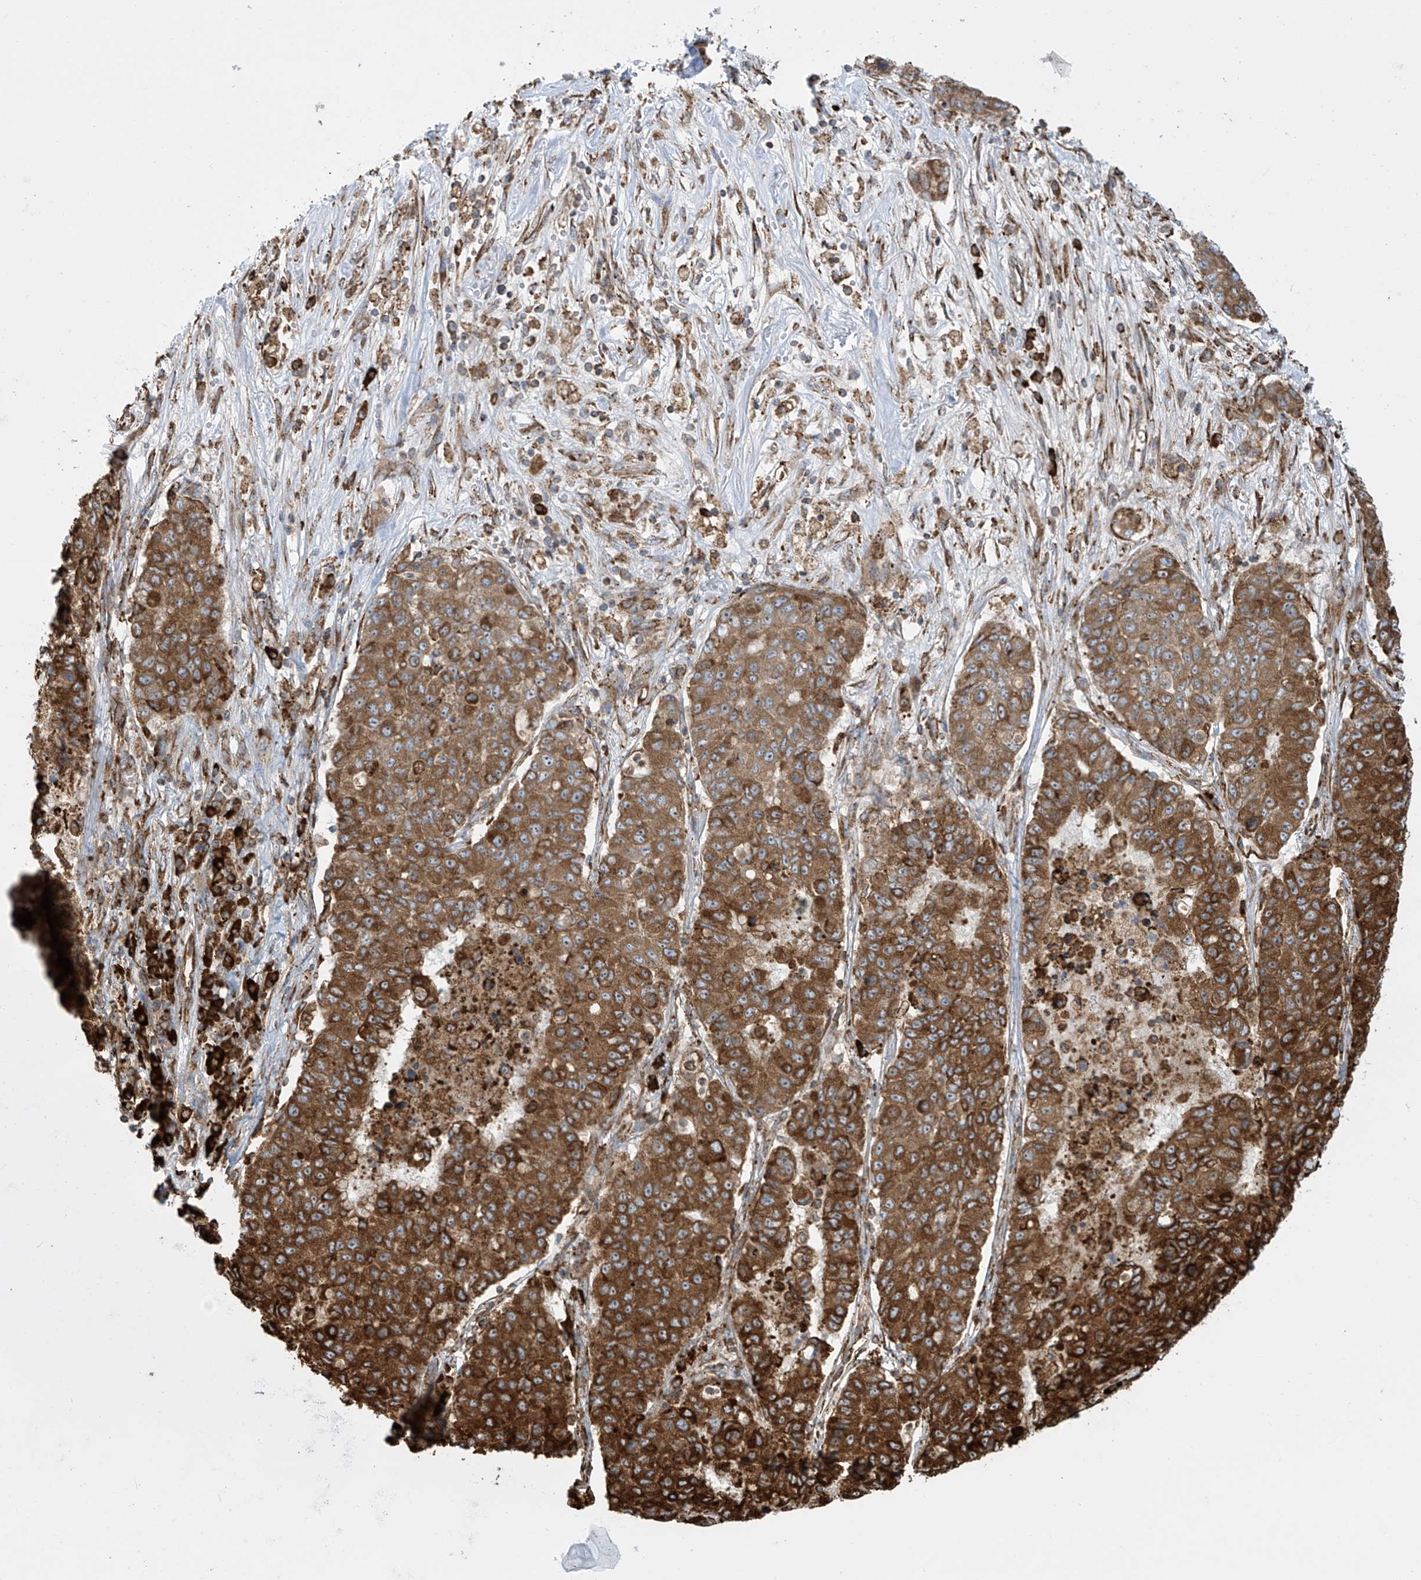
{"staining": {"intensity": "strong", "quantity": ">75%", "location": "cytoplasmic/membranous"}, "tissue": "lung cancer", "cell_type": "Tumor cells", "image_type": "cancer", "snomed": [{"axis": "morphology", "description": "Squamous cell carcinoma, NOS"}, {"axis": "topography", "description": "Lung"}], "caption": "Immunohistochemical staining of human lung cancer shows strong cytoplasmic/membranous protein positivity in about >75% of tumor cells. (IHC, brightfield microscopy, high magnification).", "gene": "MX1", "patient": {"sex": "male", "age": 74}}